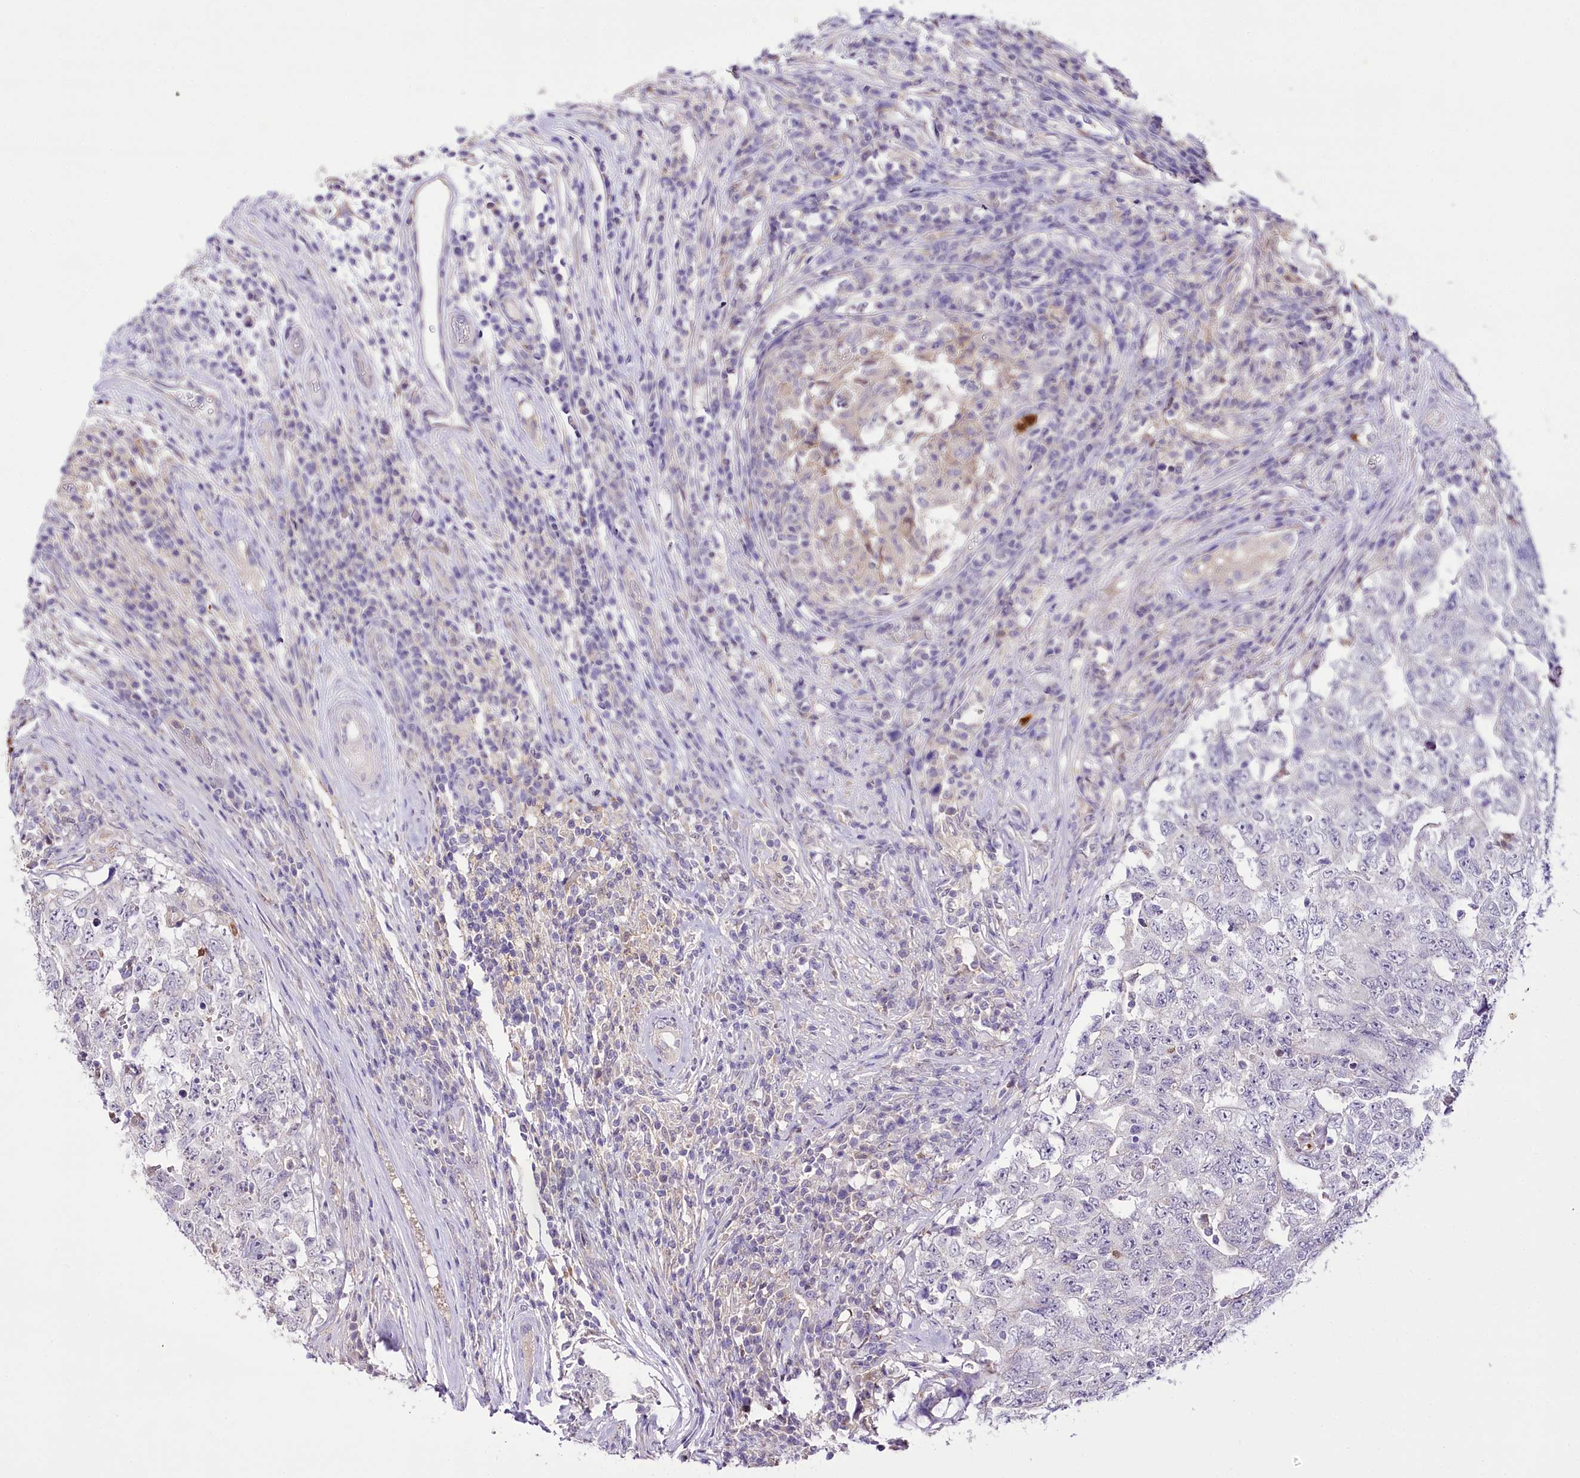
{"staining": {"intensity": "negative", "quantity": "none", "location": "none"}, "tissue": "testis cancer", "cell_type": "Tumor cells", "image_type": "cancer", "snomed": [{"axis": "morphology", "description": "Carcinoma, Embryonal, NOS"}, {"axis": "topography", "description": "Testis"}], "caption": "Immunohistochemical staining of human embryonal carcinoma (testis) displays no significant staining in tumor cells.", "gene": "DPYD", "patient": {"sex": "male", "age": 26}}